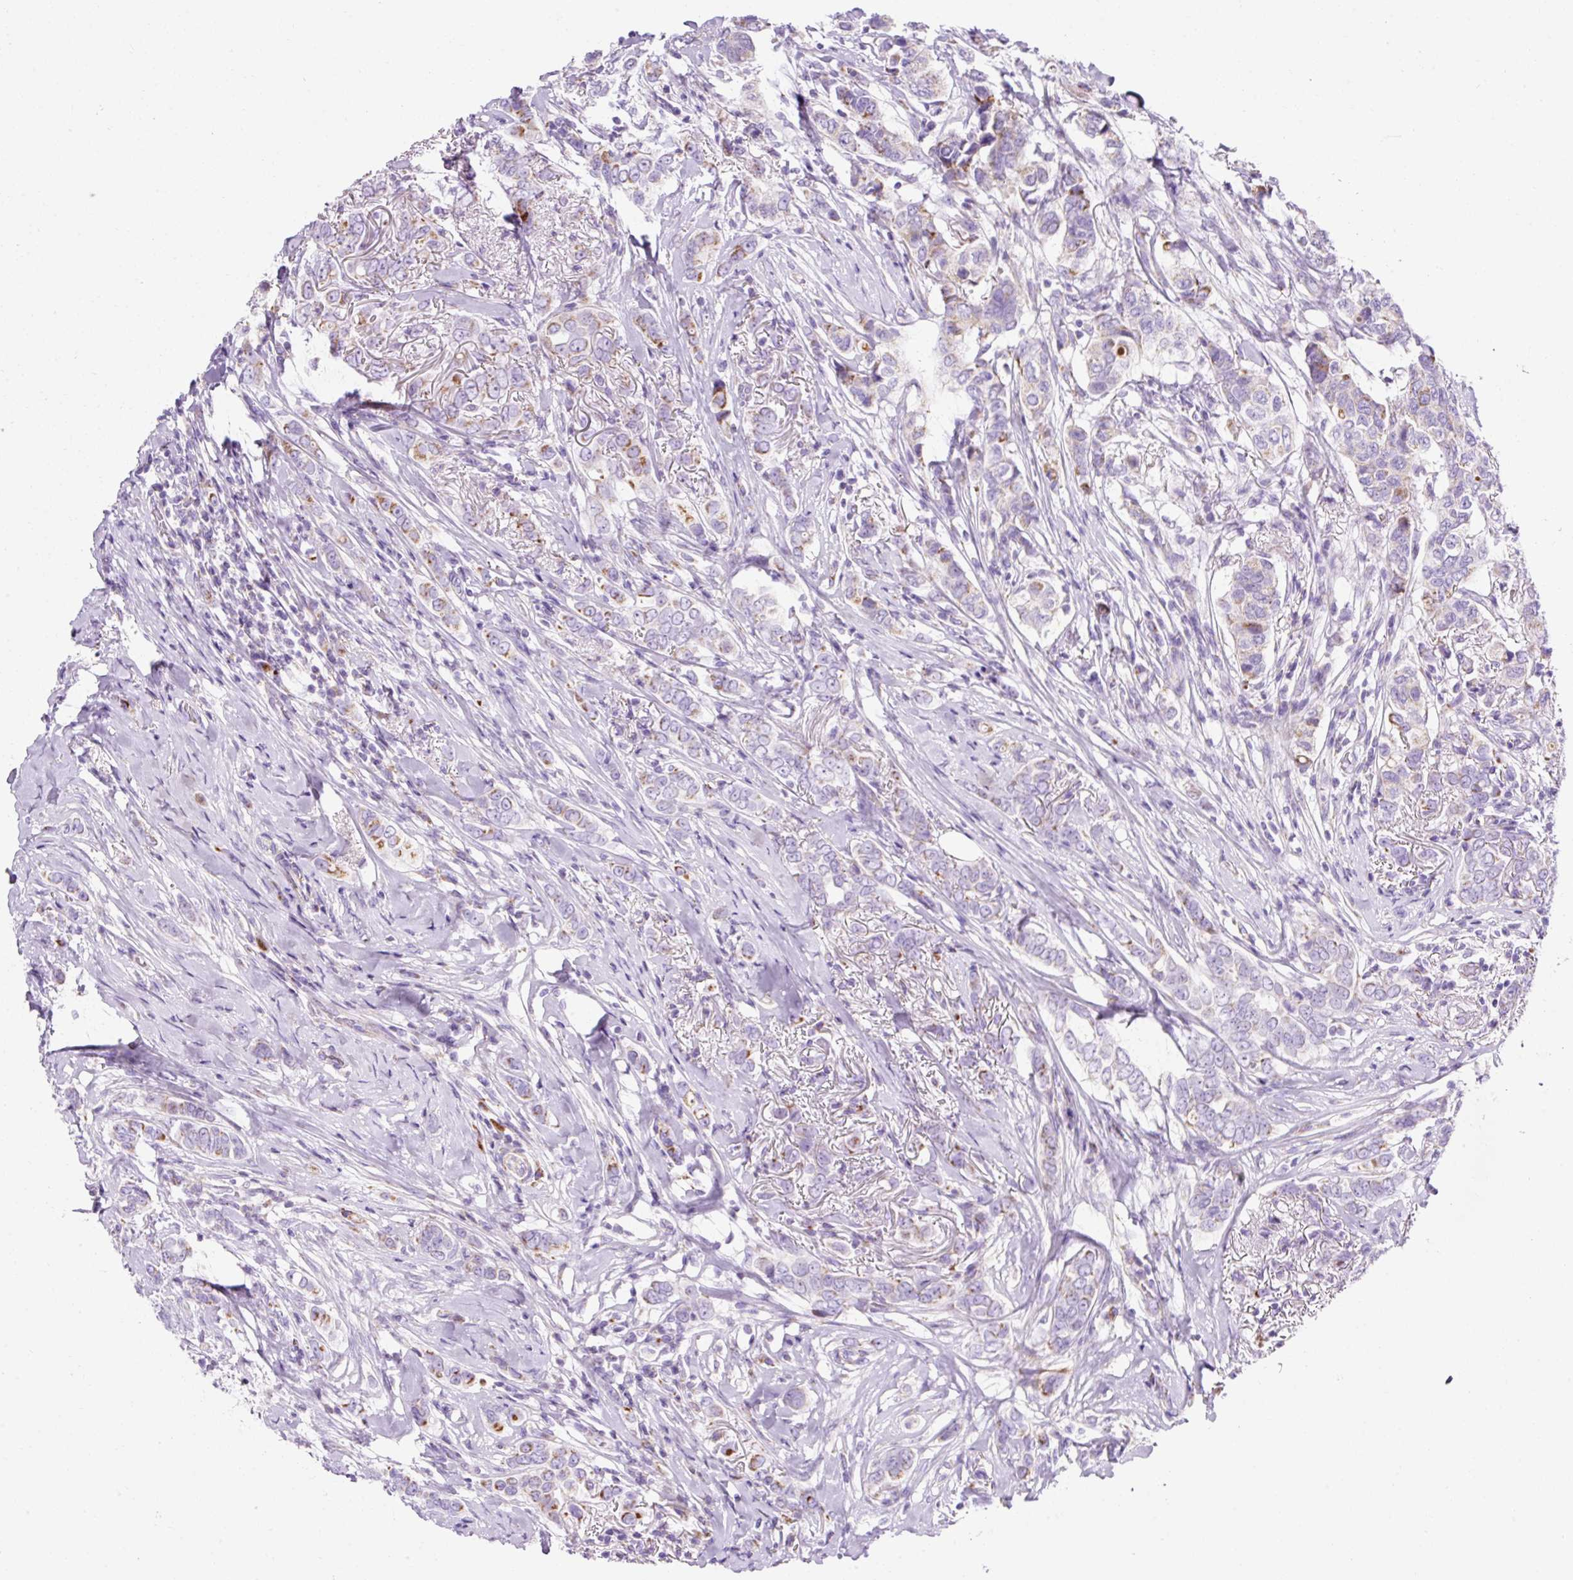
{"staining": {"intensity": "moderate", "quantity": "<25%", "location": "cytoplasmic/membranous"}, "tissue": "breast cancer", "cell_type": "Tumor cells", "image_type": "cancer", "snomed": [{"axis": "morphology", "description": "Lobular carcinoma"}, {"axis": "topography", "description": "Breast"}], "caption": "Breast cancer (lobular carcinoma) stained with DAB IHC reveals low levels of moderate cytoplasmic/membranous positivity in approximately <25% of tumor cells.", "gene": "PLPP2", "patient": {"sex": "female", "age": 51}}